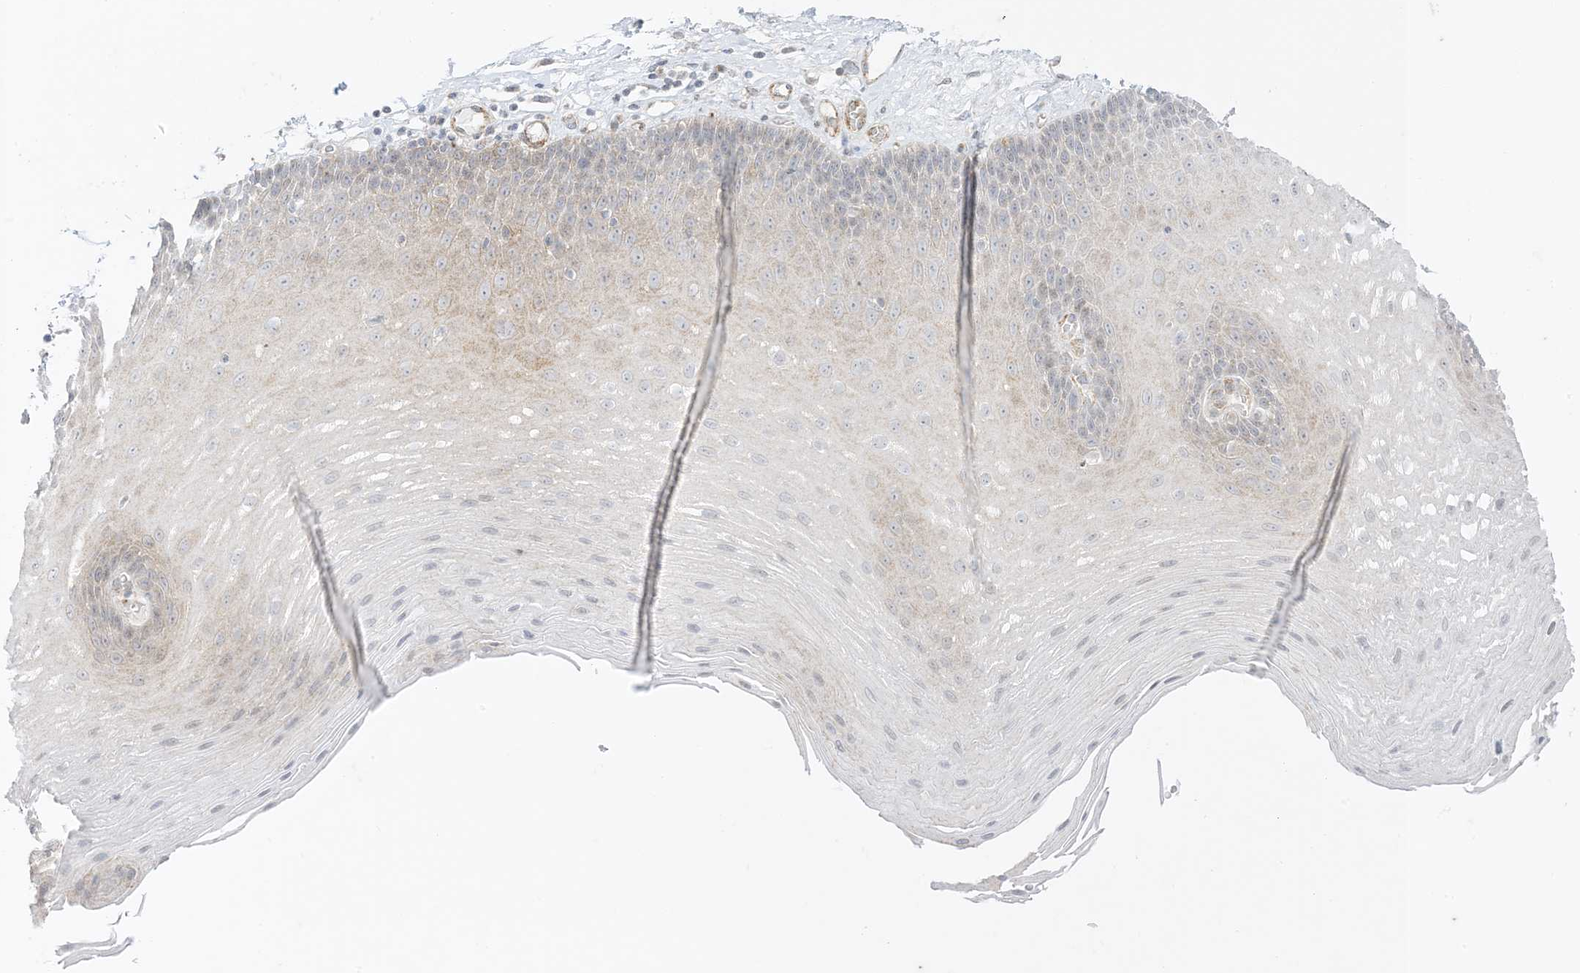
{"staining": {"intensity": "weak", "quantity": "<25%", "location": "cytoplasmic/membranous"}, "tissue": "esophagus", "cell_type": "Squamous epithelial cells", "image_type": "normal", "snomed": [{"axis": "morphology", "description": "Normal tissue, NOS"}, {"axis": "topography", "description": "Esophagus"}], "caption": "DAB (3,3'-diaminobenzidine) immunohistochemical staining of benign human esophagus demonstrates no significant staining in squamous epithelial cells.", "gene": "RAC1", "patient": {"sex": "male", "age": 62}}